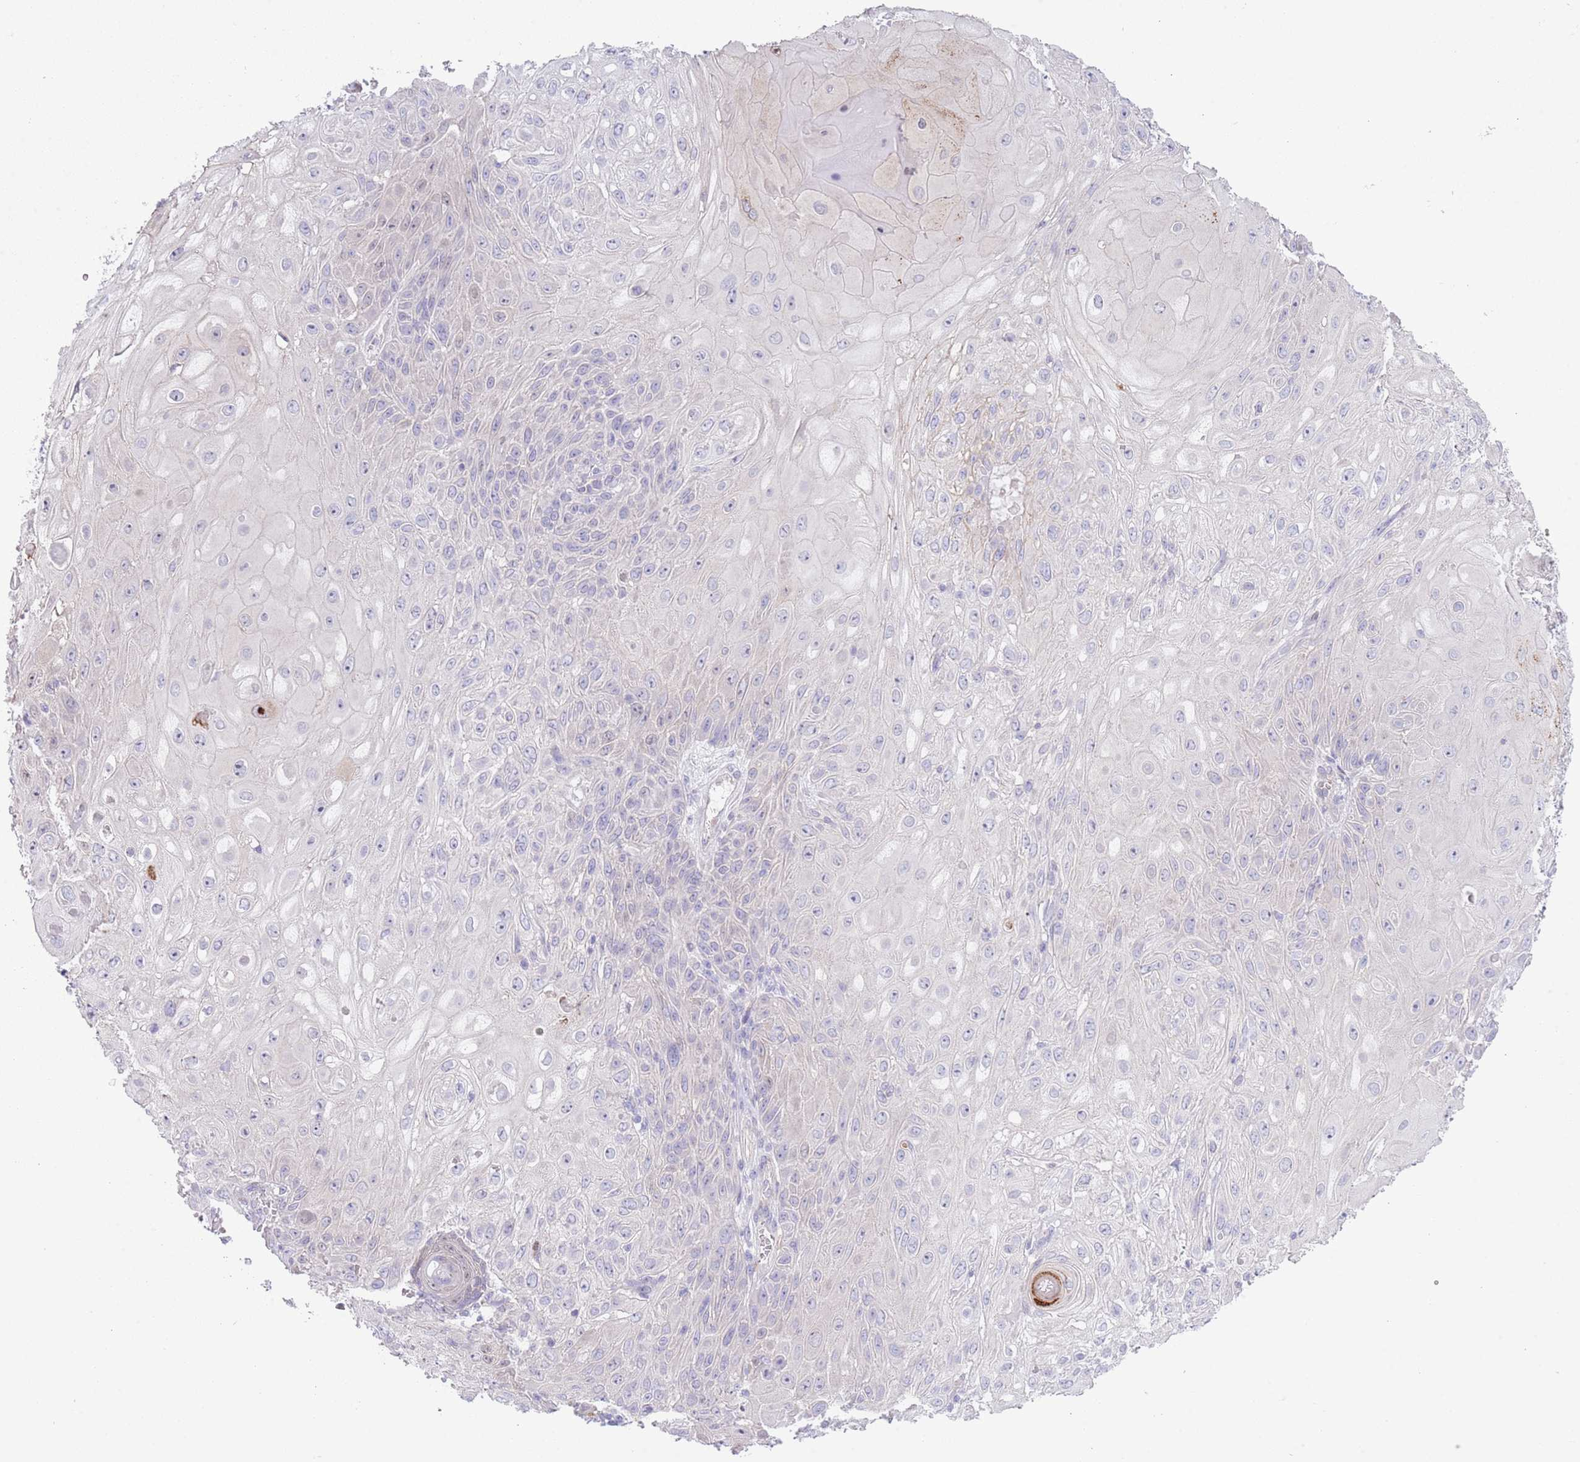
{"staining": {"intensity": "negative", "quantity": "none", "location": "none"}, "tissue": "skin cancer", "cell_type": "Tumor cells", "image_type": "cancer", "snomed": [{"axis": "morphology", "description": "Normal tissue, NOS"}, {"axis": "morphology", "description": "Squamous cell carcinoma, NOS"}, {"axis": "topography", "description": "Skin"}, {"axis": "topography", "description": "Cartilage tissue"}], "caption": "Tumor cells are negative for protein expression in human squamous cell carcinoma (skin). Nuclei are stained in blue.", "gene": "ZFP2", "patient": {"sex": "female", "age": 79}}